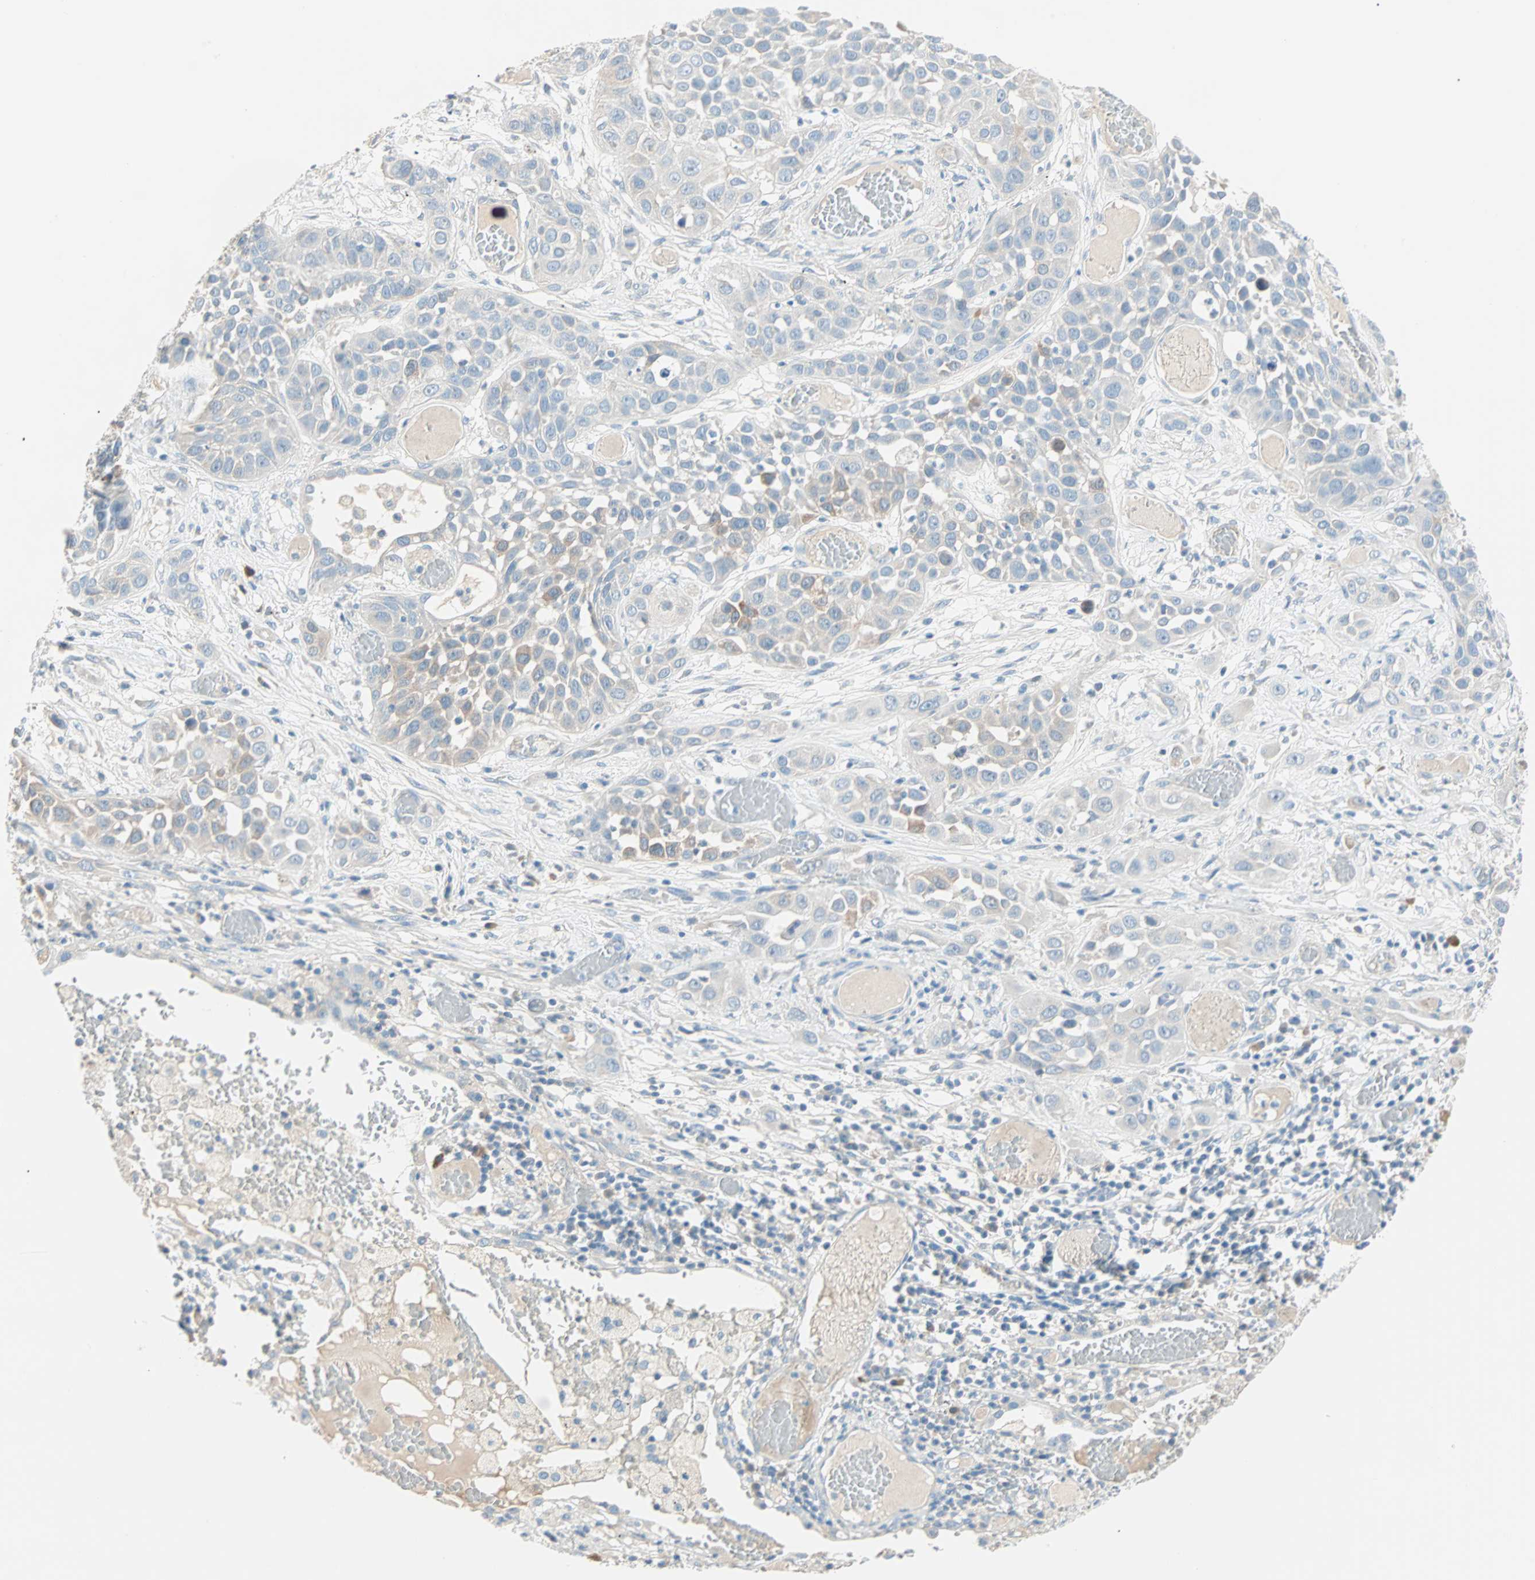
{"staining": {"intensity": "weak", "quantity": "<25%", "location": "cytoplasmic/membranous"}, "tissue": "lung cancer", "cell_type": "Tumor cells", "image_type": "cancer", "snomed": [{"axis": "morphology", "description": "Squamous cell carcinoma, NOS"}, {"axis": "topography", "description": "Lung"}], "caption": "Photomicrograph shows no protein expression in tumor cells of lung squamous cell carcinoma tissue. Brightfield microscopy of IHC stained with DAB (3,3'-diaminobenzidine) (brown) and hematoxylin (blue), captured at high magnification.", "gene": "ATF6", "patient": {"sex": "male", "age": 71}}